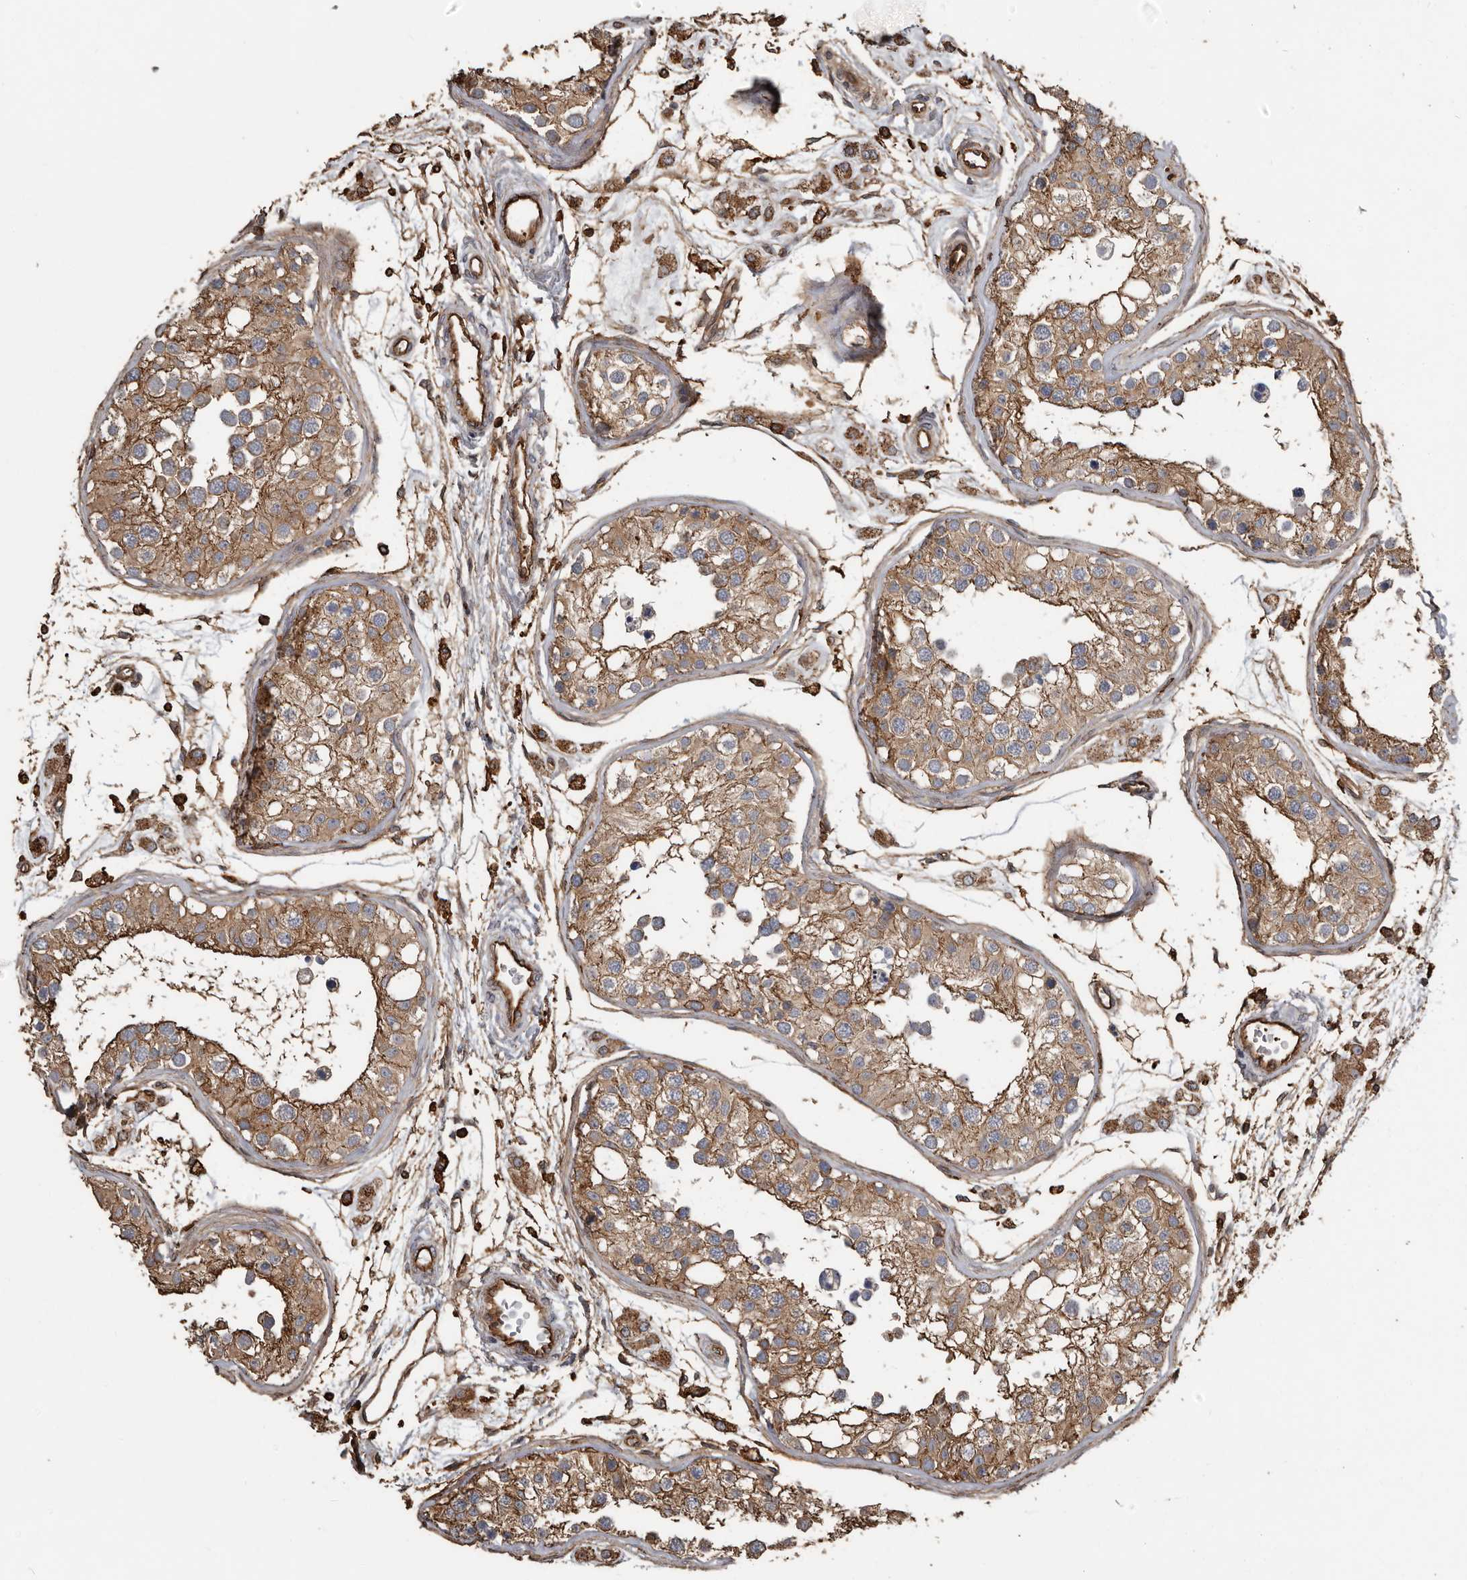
{"staining": {"intensity": "moderate", "quantity": ">75%", "location": "cytoplasmic/membranous"}, "tissue": "testis", "cell_type": "Cells in seminiferous ducts", "image_type": "normal", "snomed": [{"axis": "morphology", "description": "Normal tissue, NOS"}, {"axis": "morphology", "description": "Adenocarcinoma, metastatic, NOS"}, {"axis": "topography", "description": "Testis"}], "caption": "IHC of benign human testis exhibits medium levels of moderate cytoplasmic/membranous staining in about >75% of cells in seminiferous ducts.", "gene": "DENND6B", "patient": {"sex": "male", "age": 26}}